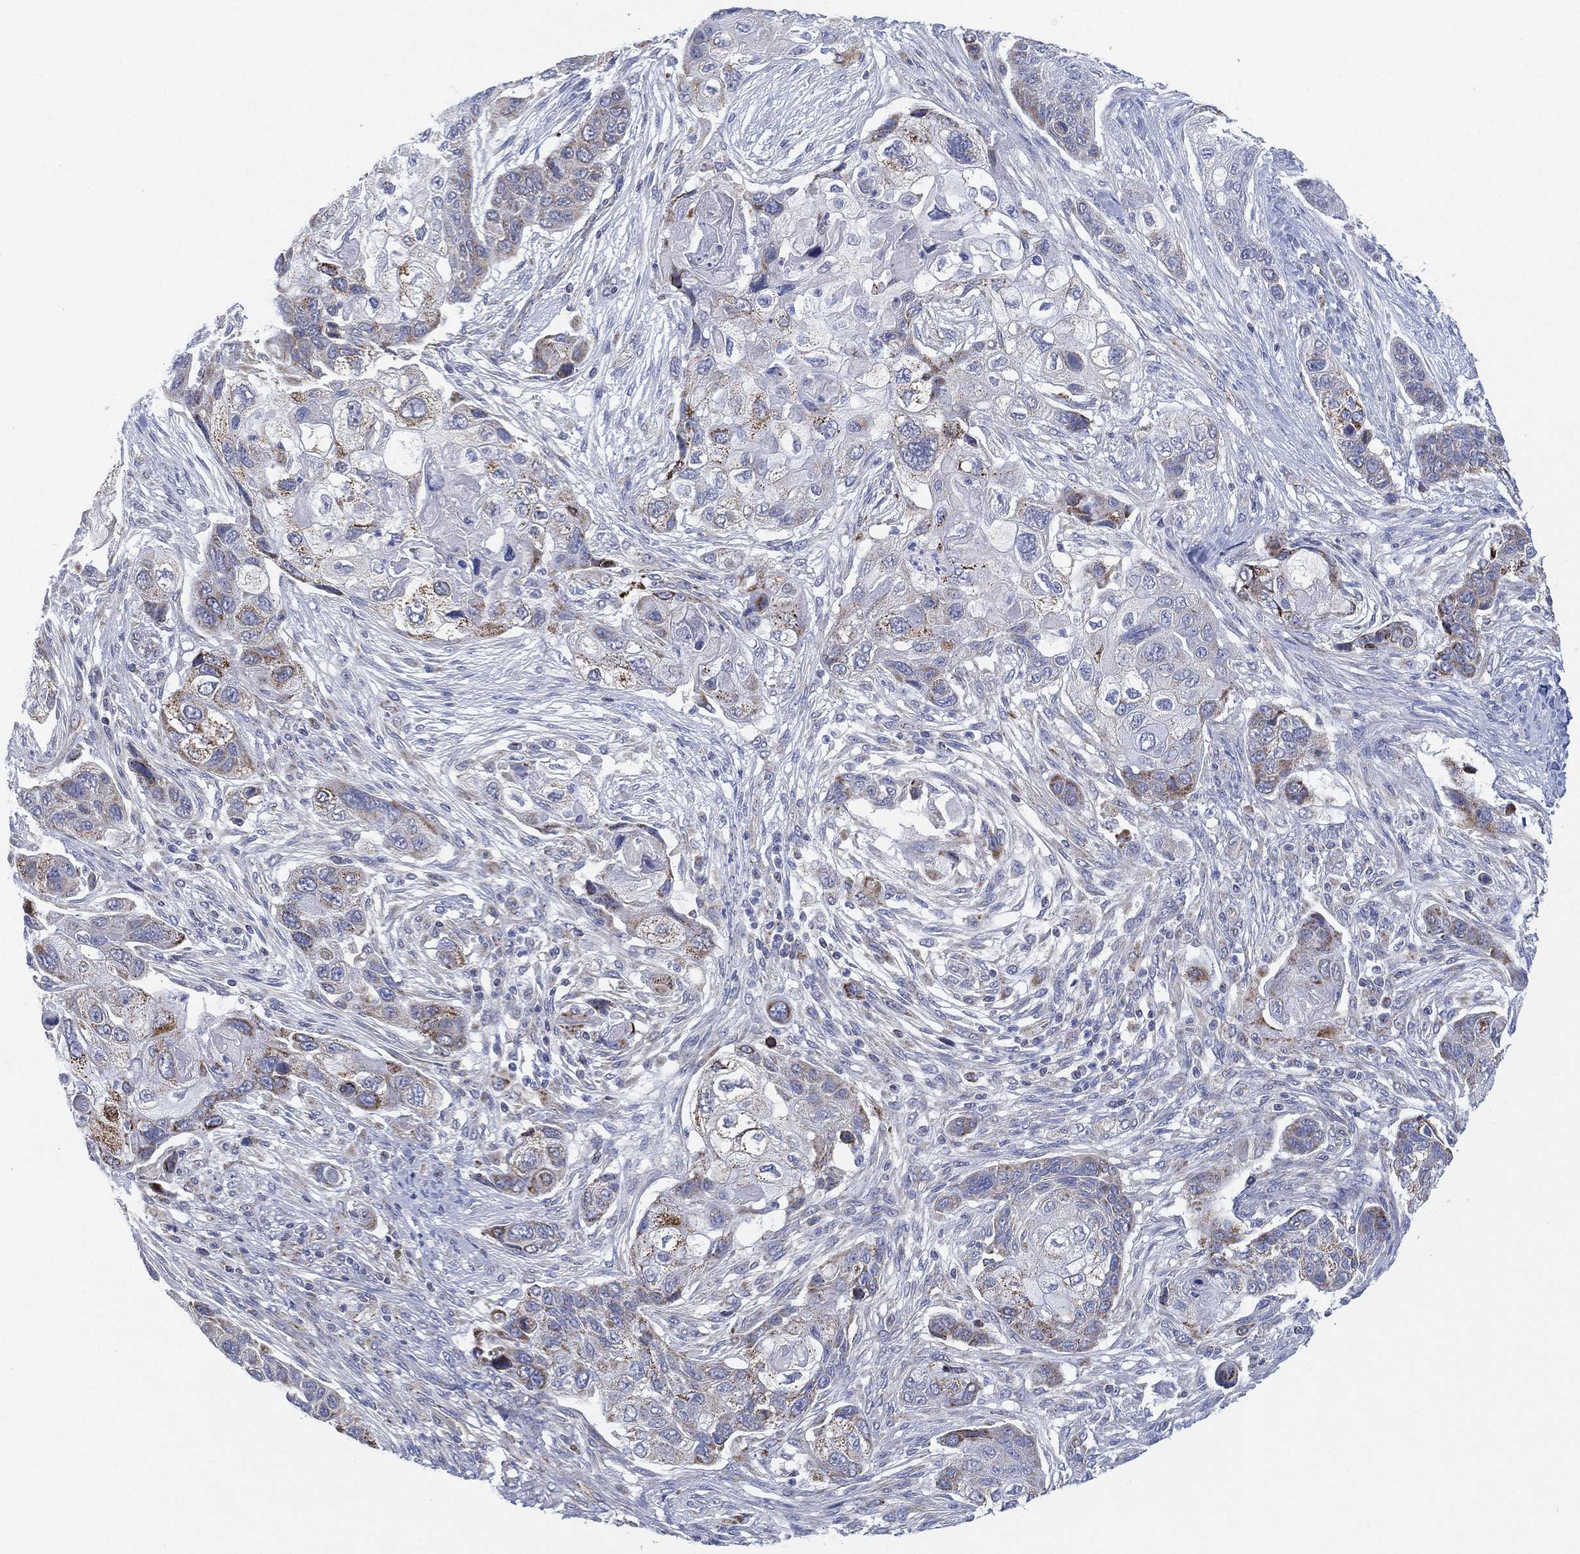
{"staining": {"intensity": "moderate", "quantity": "<25%", "location": "cytoplasmic/membranous"}, "tissue": "lung cancer", "cell_type": "Tumor cells", "image_type": "cancer", "snomed": [{"axis": "morphology", "description": "Squamous cell carcinoma, NOS"}, {"axis": "topography", "description": "Lung"}], "caption": "Protein analysis of lung squamous cell carcinoma tissue displays moderate cytoplasmic/membranous staining in approximately <25% of tumor cells.", "gene": "INA", "patient": {"sex": "male", "age": 69}}